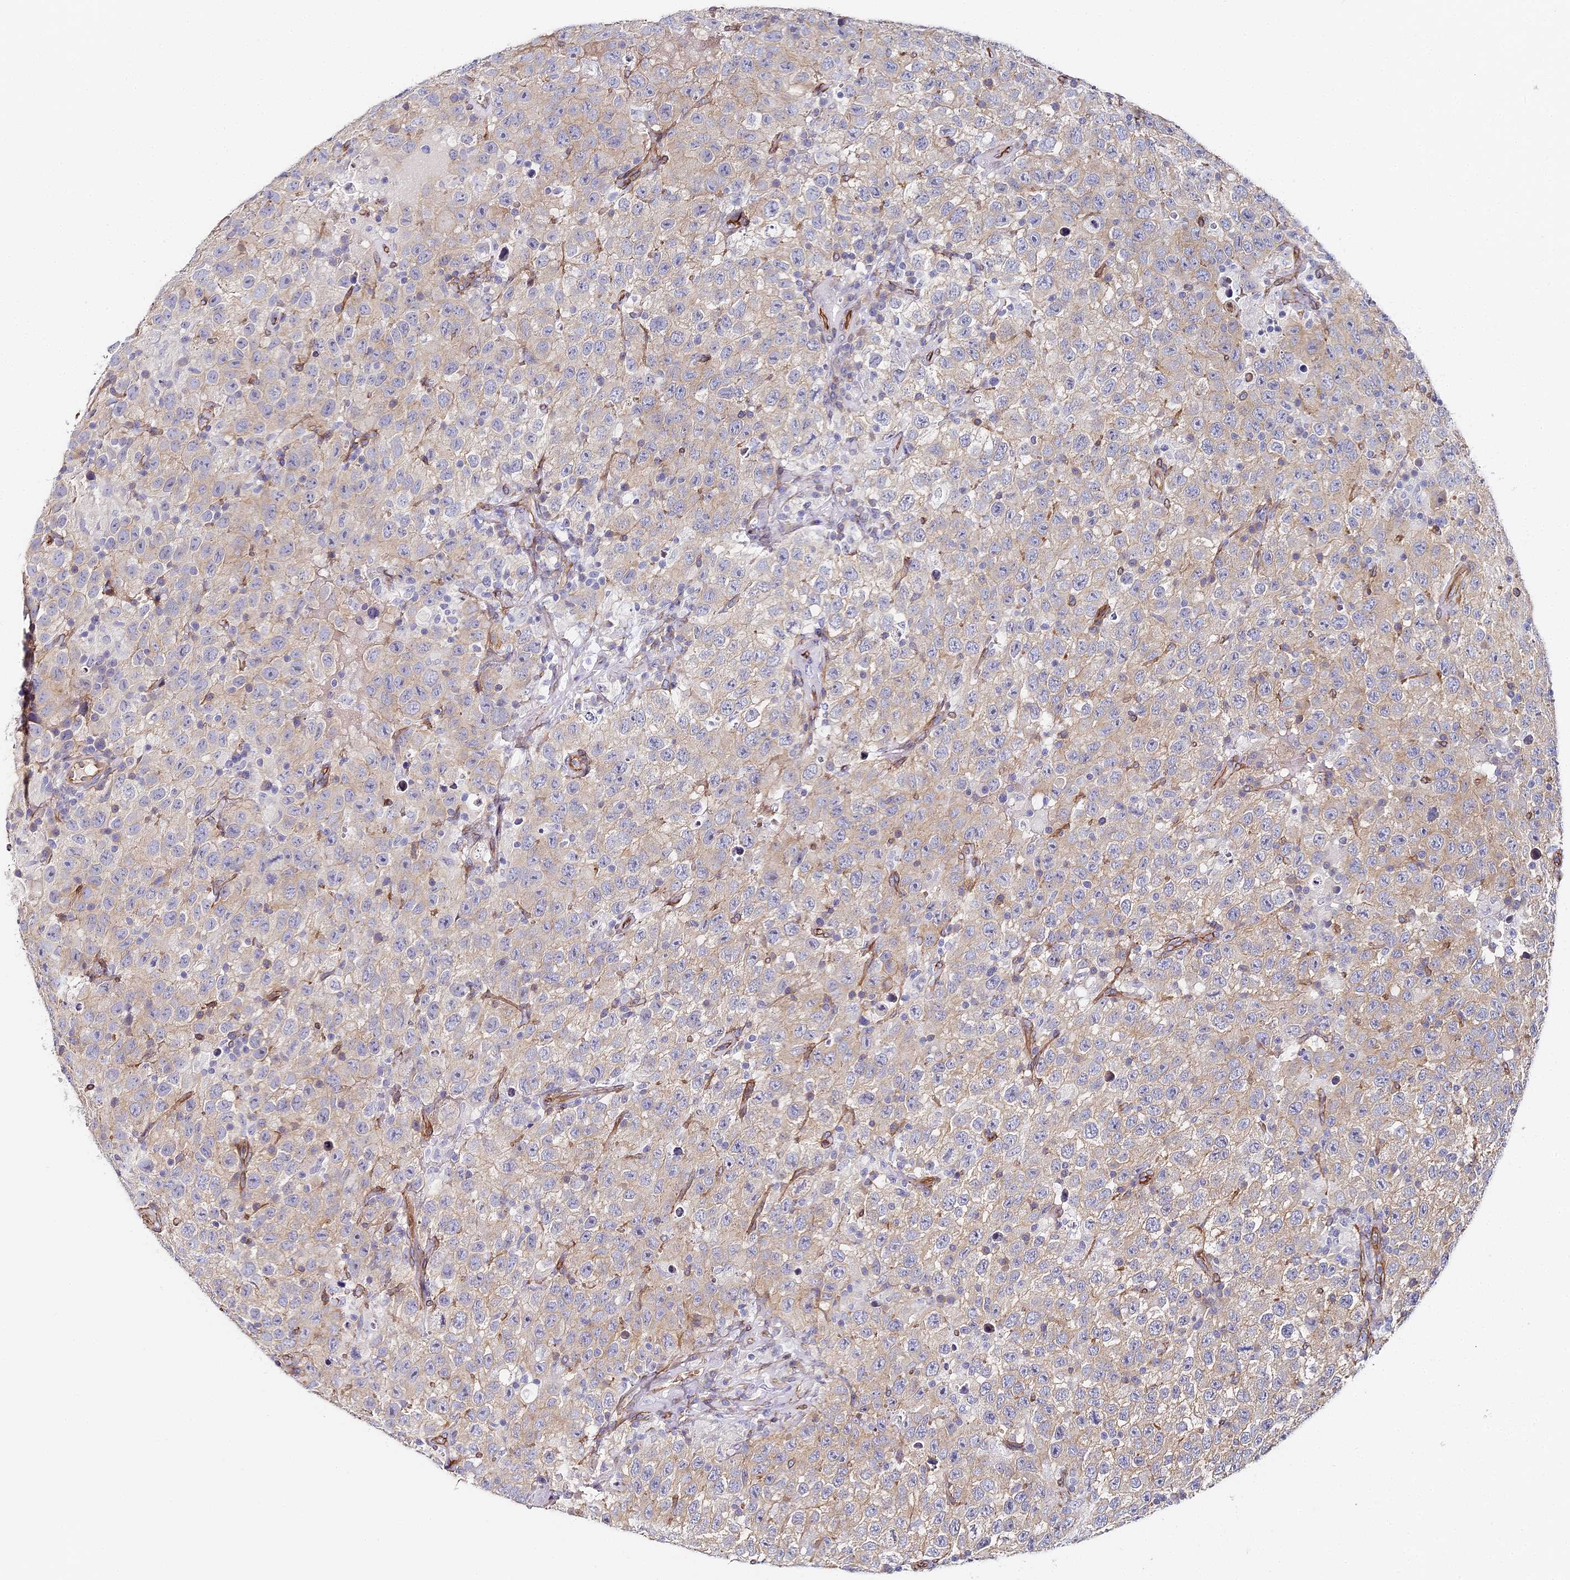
{"staining": {"intensity": "negative", "quantity": "none", "location": "none"}, "tissue": "testis cancer", "cell_type": "Tumor cells", "image_type": "cancer", "snomed": [{"axis": "morphology", "description": "Seminoma, NOS"}, {"axis": "topography", "description": "Testis"}], "caption": "Tumor cells are negative for brown protein staining in testis cancer (seminoma). The staining was performed using DAB to visualize the protein expression in brown, while the nuclei were stained in blue with hematoxylin (Magnification: 20x).", "gene": "CCDC30", "patient": {"sex": "male", "age": 41}}